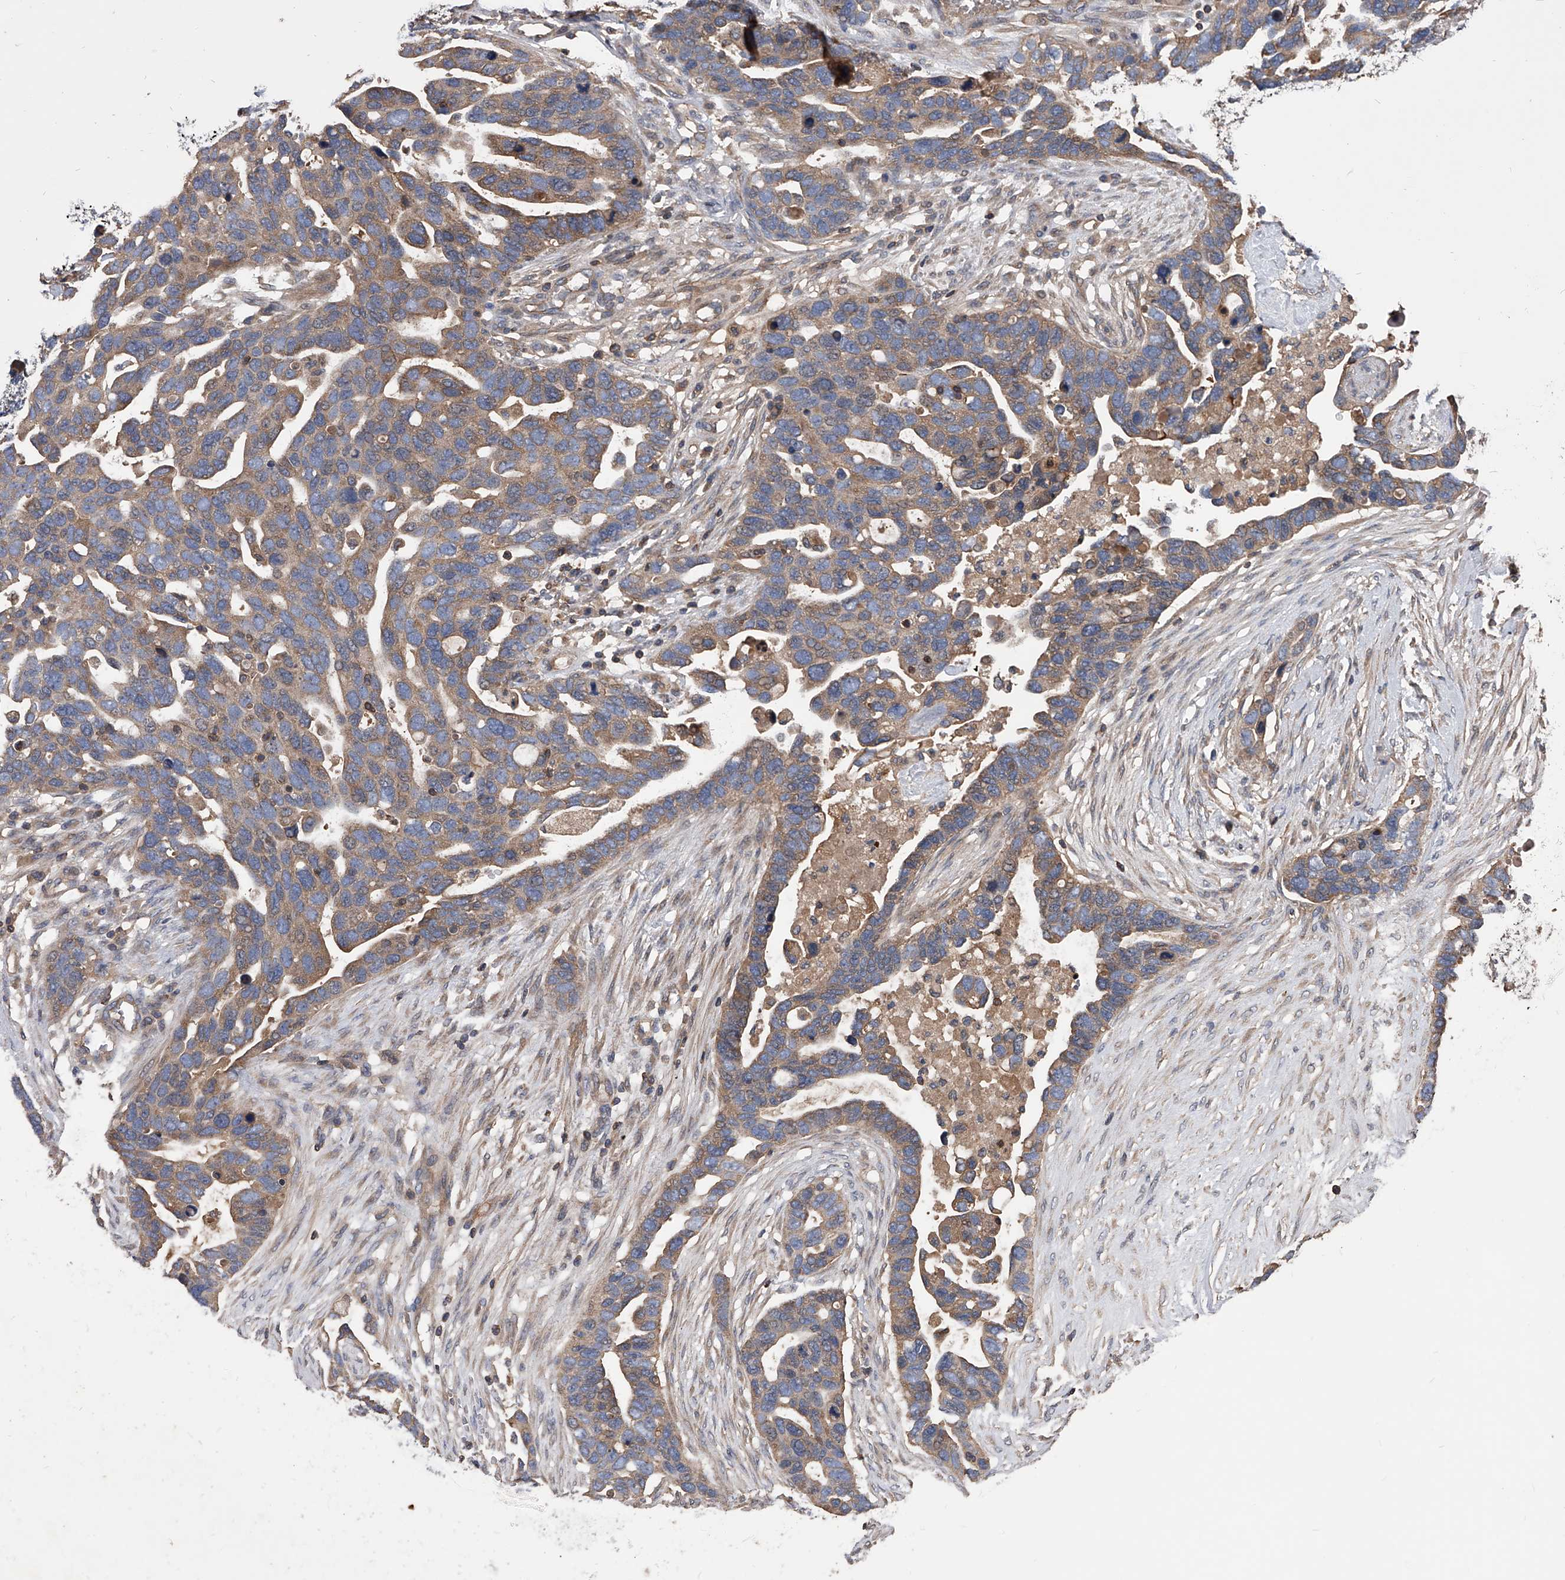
{"staining": {"intensity": "moderate", "quantity": ">75%", "location": "cytoplasmic/membranous"}, "tissue": "ovarian cancer", "cell_type": "Tumor cells", "image_type": "cancer", "snomed": [{"axis": "morphology", "description": "Cystadenocarcinoma, serous, NOS"}, {"axis": "topography", "description": "Ovary"}], "caption": "Human ovarian cancer (serous cystadenocarcinoma) stained with a brown dye exhibits moderate cytoplasmic/membranous positive staining in approximately >75% of tumor cells.", "gene": "CUL7", "patient": {"sex": "female", "age": 54}}